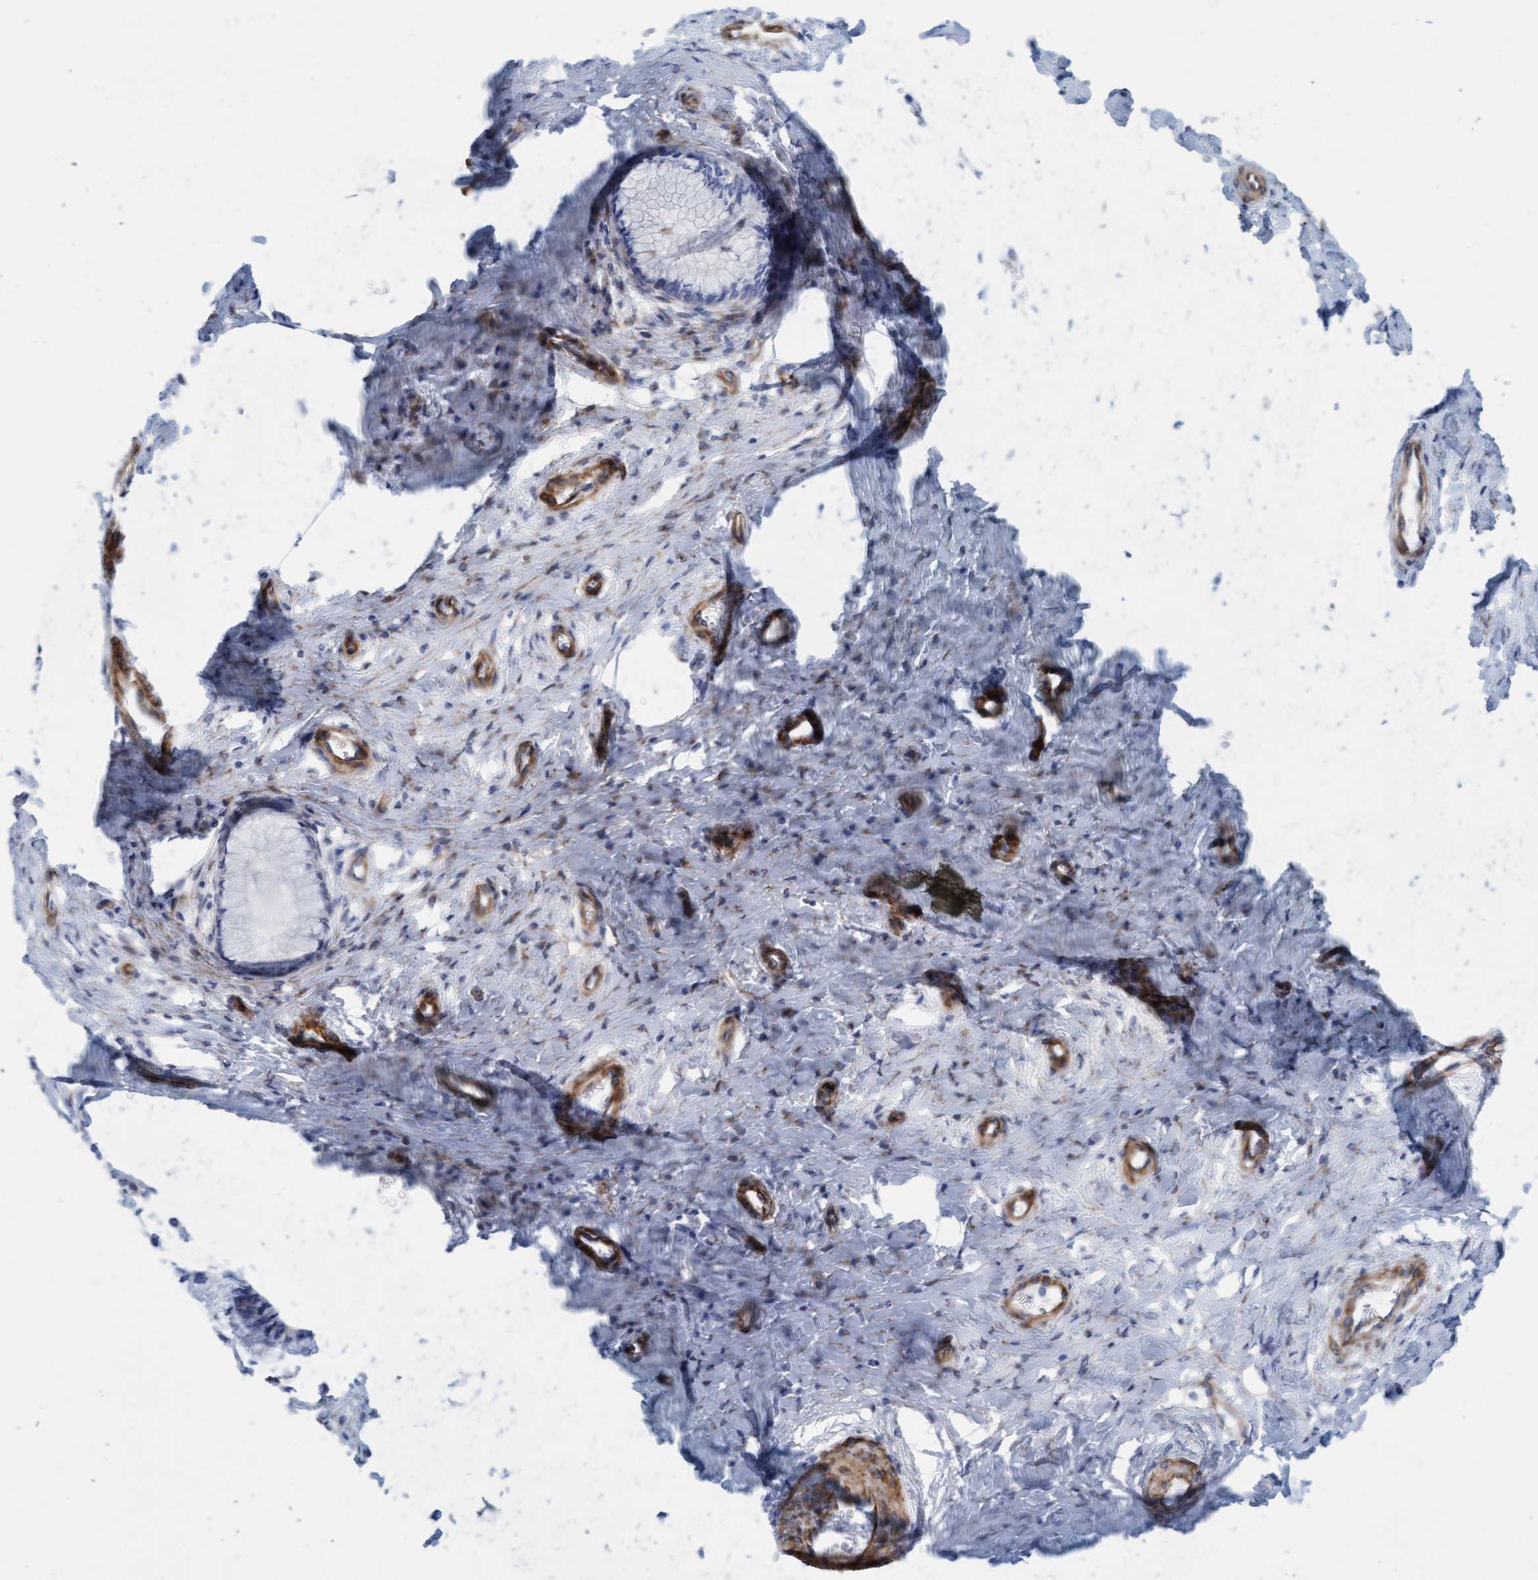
{"staining": {"intensity": "negative", "quantity": "none", "location": "none"}, "tissue": "cervix", "cell_type": "Glandular cells", "image_type": "normal", "snomed": [{"axis": "morphology", "description": "Normal tissue, NOS"}, {"axis": "topography", "description": "Cervix"}], "caption": "This is an immunohistochemistry (IHC) image of normal cervix. There is no positivity in glandular cells.", "gene": "MTFR1", "patient": {"sex": "female", "age": 55}}